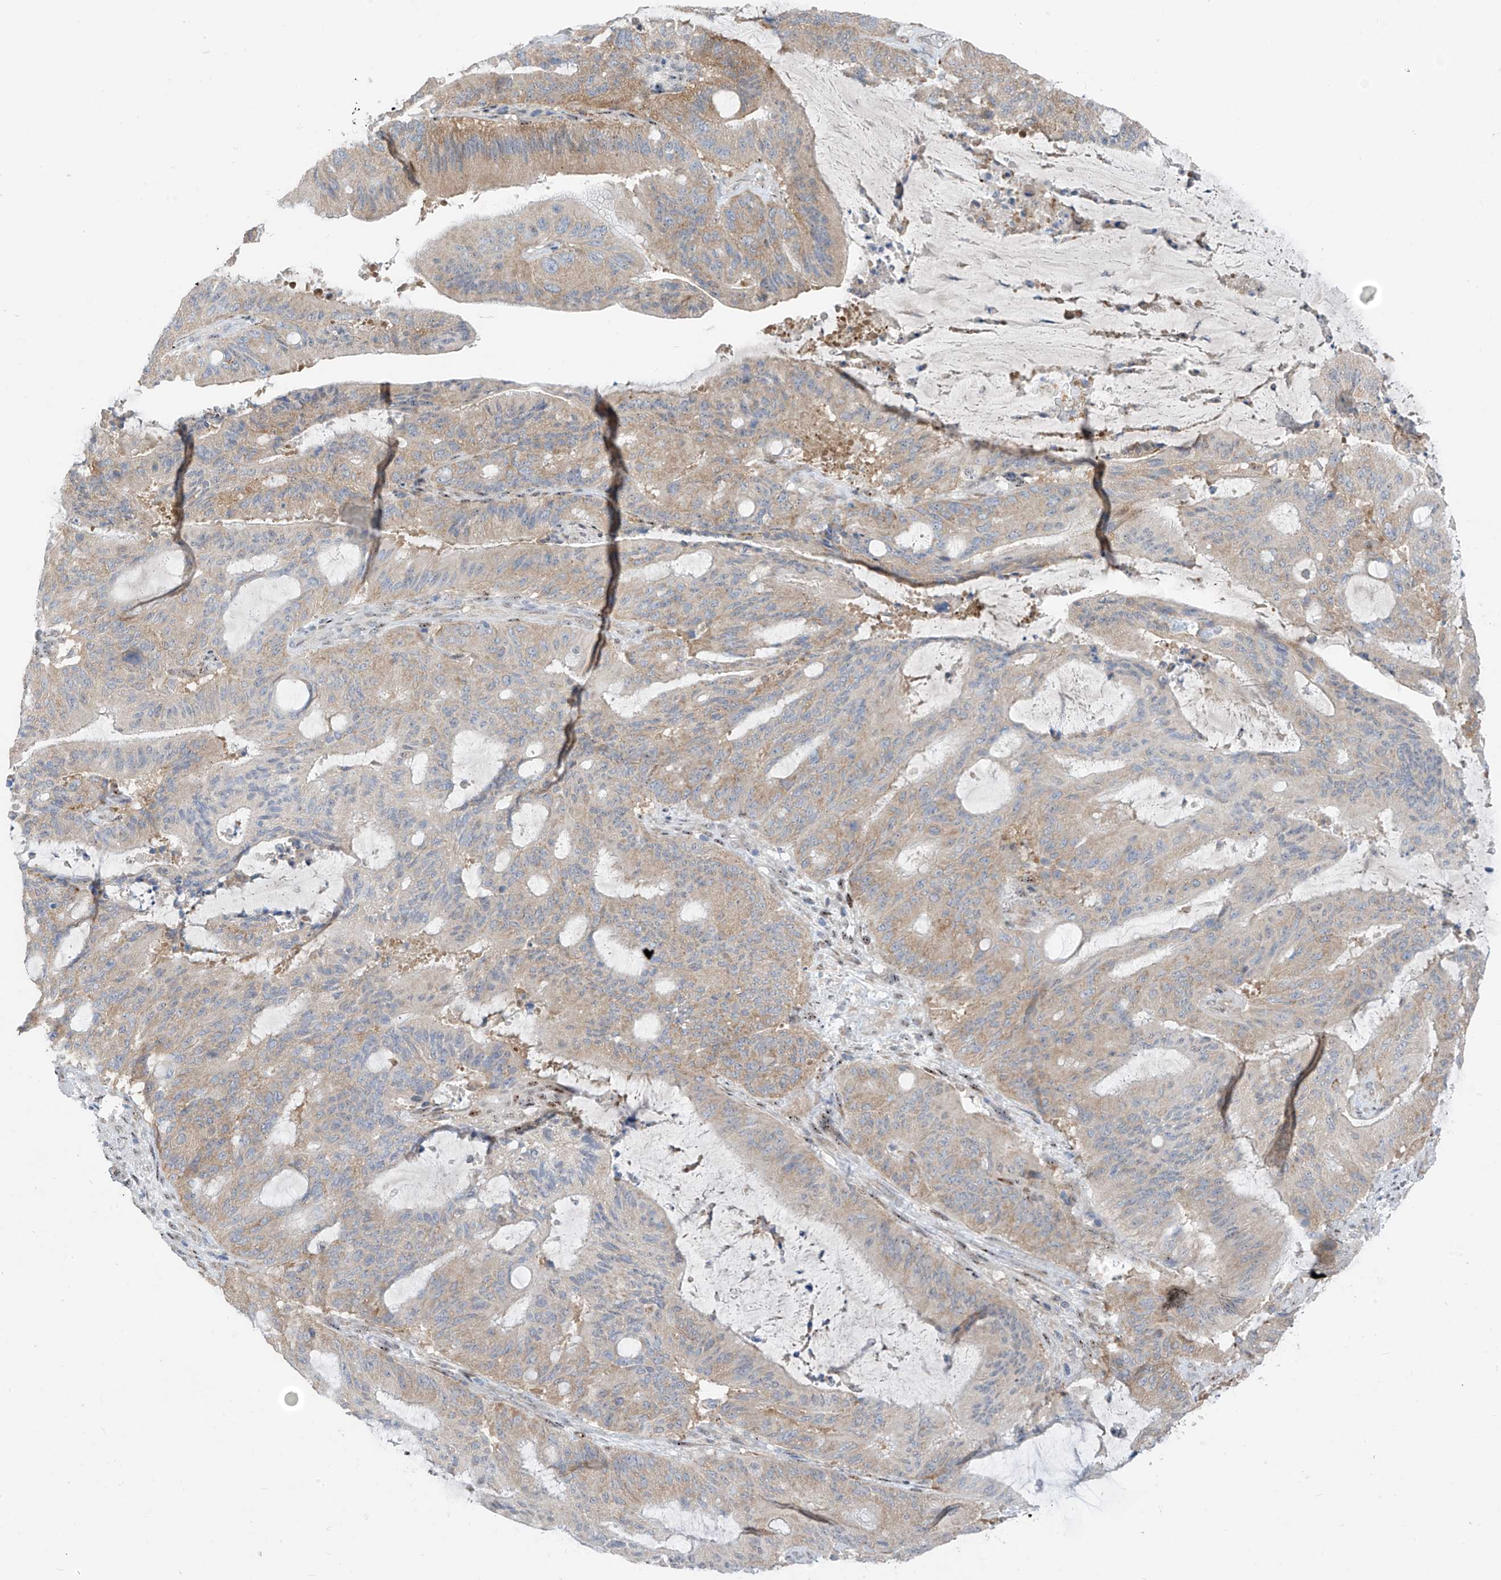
{"staining": {"intensity": "weak", "quantity": ">75%", "location": "cytoplasmic/membranous"}, "tissue": "liver cancer", "cell_type": "Tumor cells", "image_type": "cancer", "snomed": [{"axis": "morphology", "description": "Normal tissue, NOS"}, {"axis": "morphology", "description": "Cholangiocarcinoma"}, {"axis": "topography", "description": "Liver"}, {"axis": "topography", "description": "Peripheral nerve tissue"}], "caption": "Protein staining exhibits weak cytoplasmic/membranous expression in approximately >75% of tumor cells in liver cancer (cholangiocarcinoma).", "gene": "RPL4", "patient": {"sex": "female", "age": 73}}